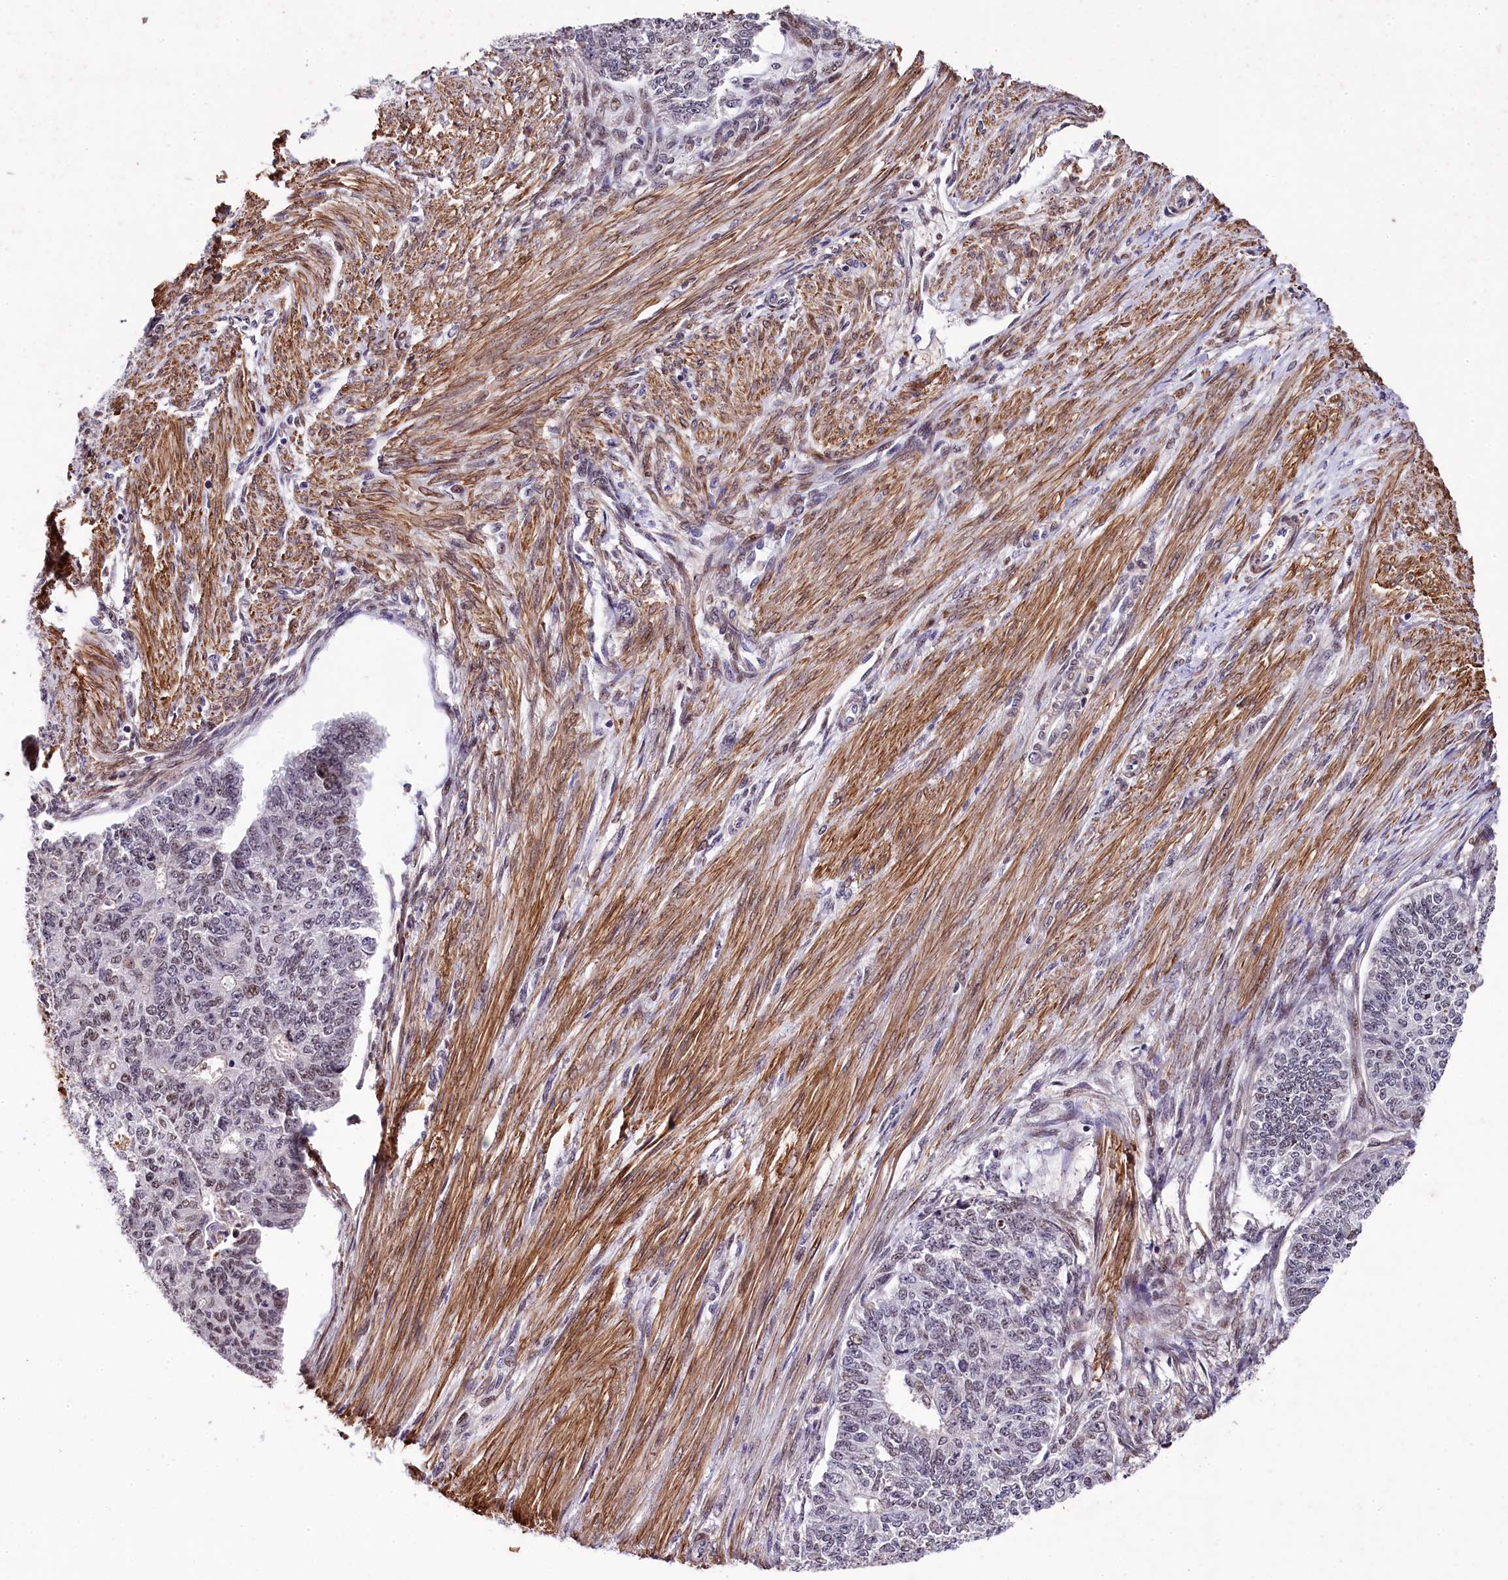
{"staining": {"intensity": "negative", "quantity": "none", "location": "none"}, "tissue": "endometrial cancer", "cell_type": "Tumor cells", "image_type": "cancer", "snomed": [{"axis": "morphology", "description": "Adenocarcinoma, NOS"}, {"axis": "topography", "description": "Endometrium"}], "caption": "Tumor cells show no significant protein positivity in endometrial cancer (adenocarcinoma).", "gene": "SAMD10", "patient": {"sex": "female", "age": 32}}